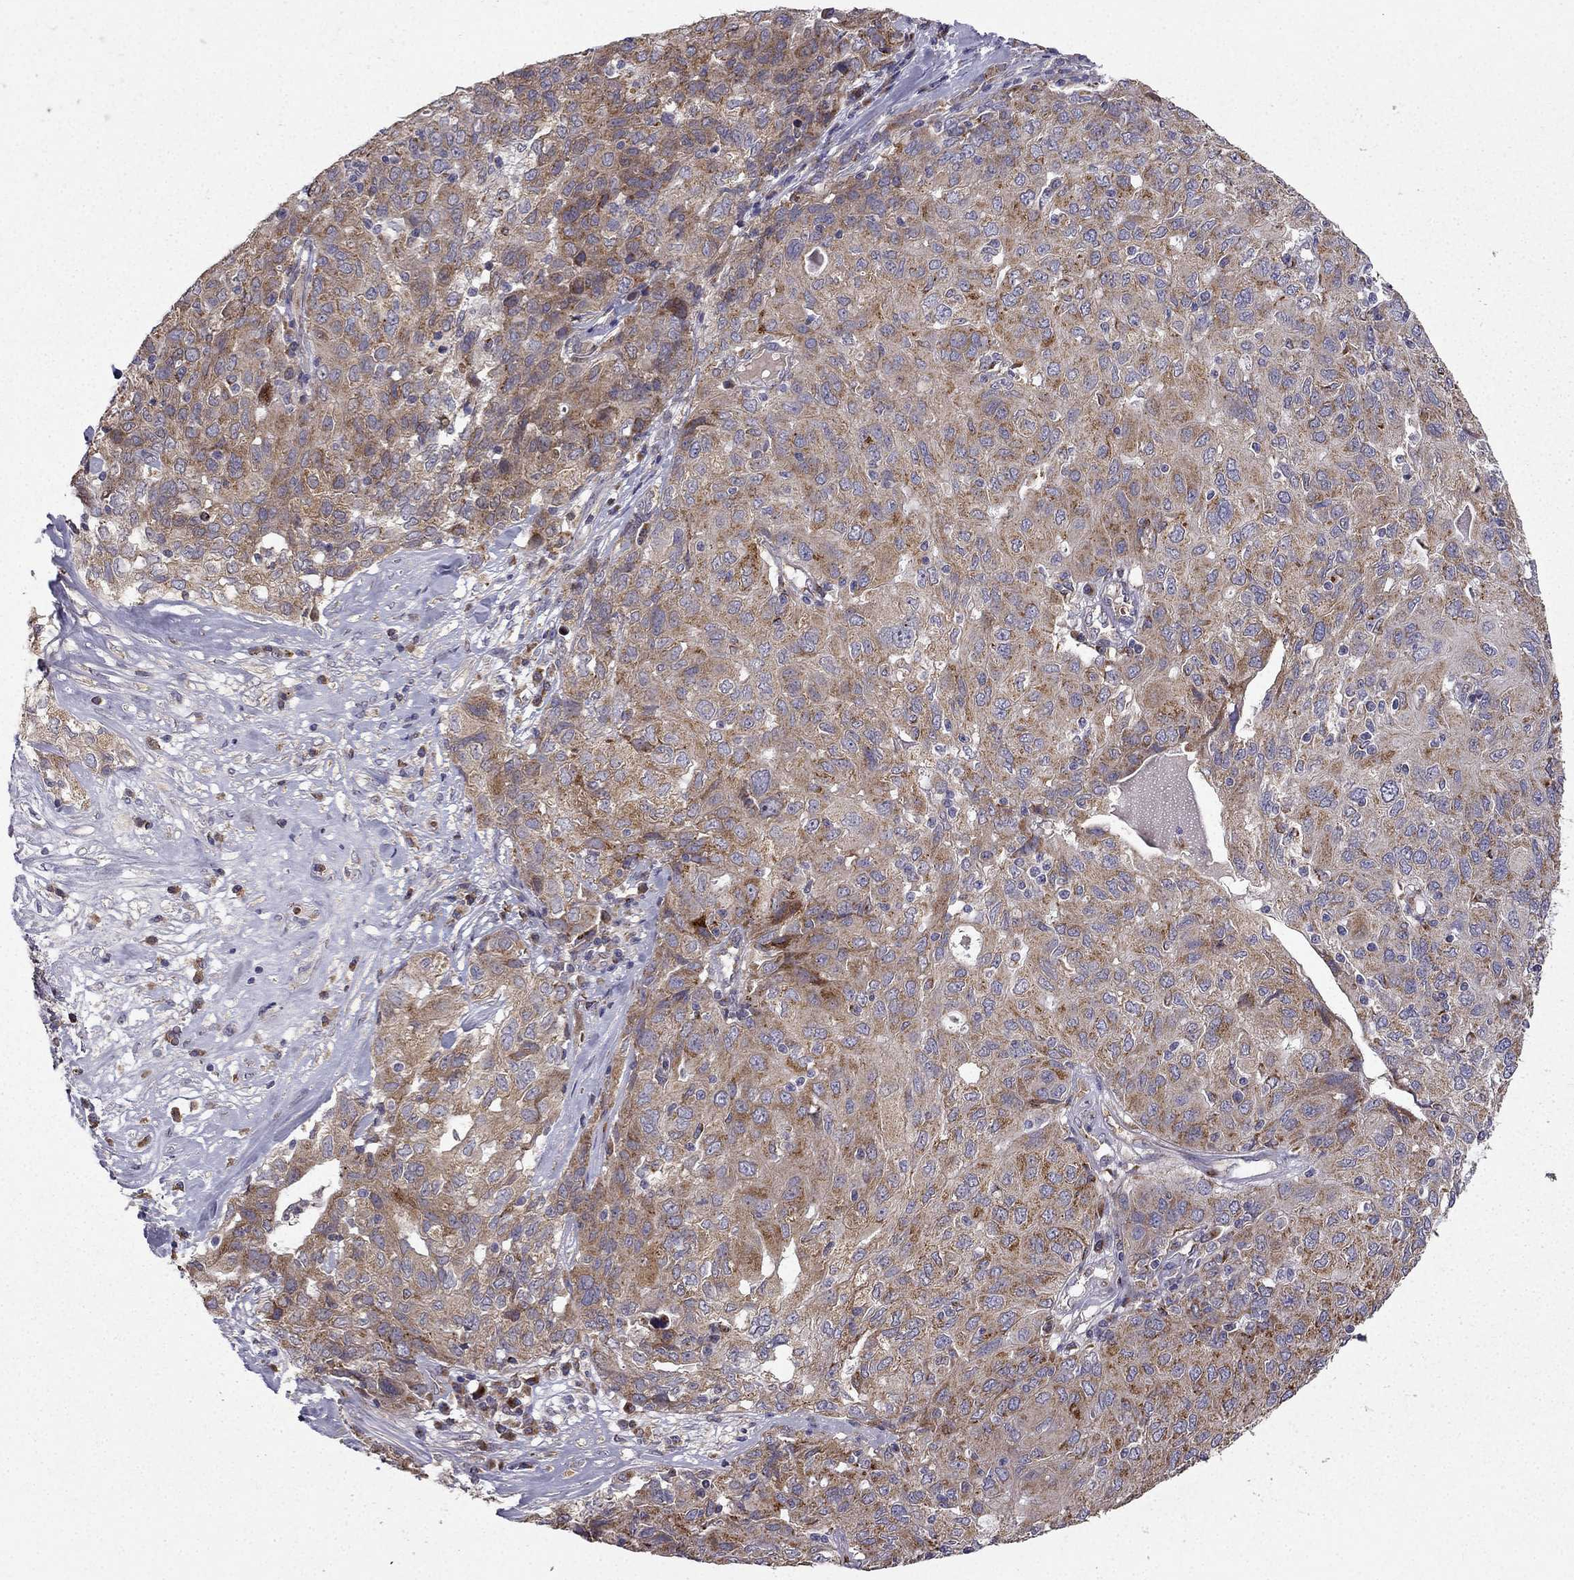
{"staining": {"intensity": "strong", "quantity": "25%-75%", "location": "cytoplasmic/membranous"}, "tissue": "ovarian cancer", "cell_type": "Tumor cells", "image_type": "cancer", "snomed": [{"axis": "morphology", "description": "Carcinoma, endometroid"}, {"axis": "topography", "description": "Ovary"}], "caption": "Ovarian cancer (endometroid carcinoma) stained with DAB (3,3'-diaminobenzidine) immunohistochemistry (IHC) demonstrates high levels of strong cytoplasmic/membranous positivity in approximately 25%-75% of tumor cells. (brown staining indicates protein expression, while blue staining denotes nuclei).", "gene": "B4GALT7", "patient": {"sex": "female", "age": 50}}